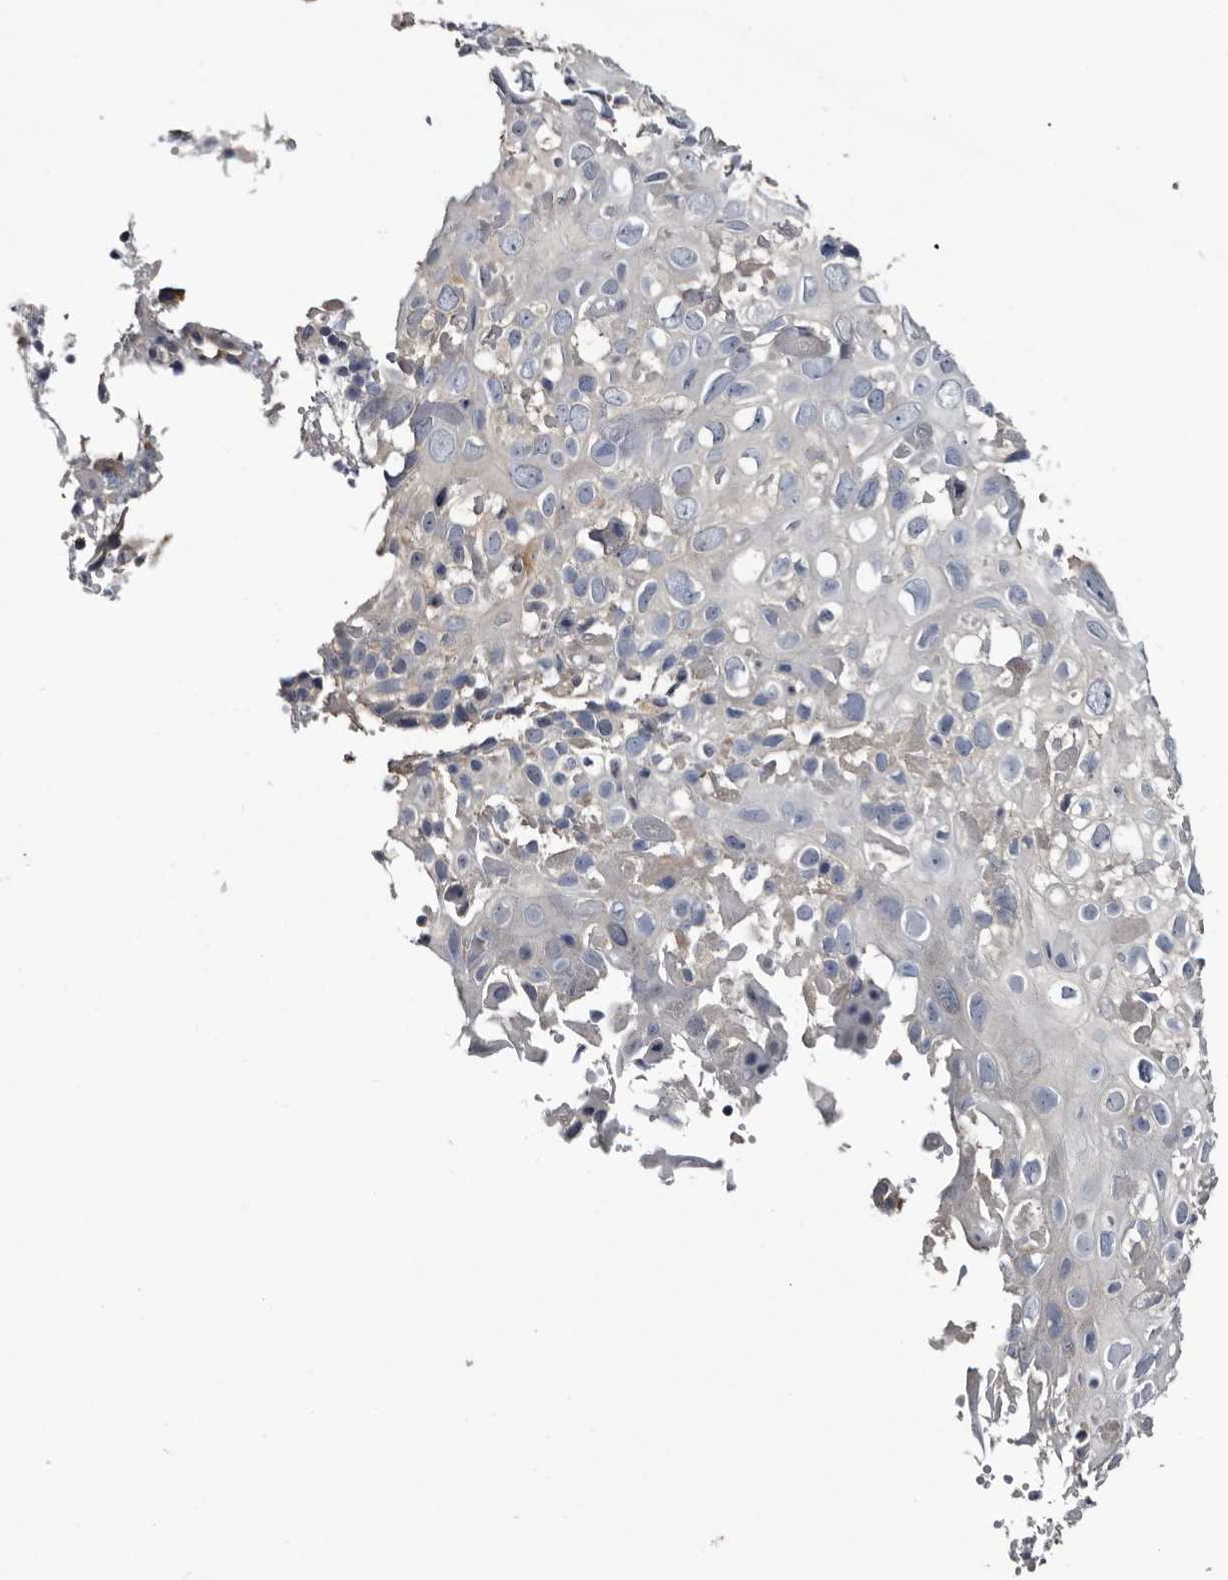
{"staining": {"intensity": "negative", "quantity": "none", "location": "none"}, "tissue": "cervical cancer", "cell_type": "Tumor cells", "image_type": "cancer", "snomed": [{"axis": "morphology", "description": "Squamous cell carcinoma, NOS"}, {"axis": "topography", "description": "Cervix"}], "caption": "IHC of squamous cell carcinoma (cervical) shows no expression in tumor cells.", "gene": "IARS1", "patient": {"sex": "female", "age": 74}}